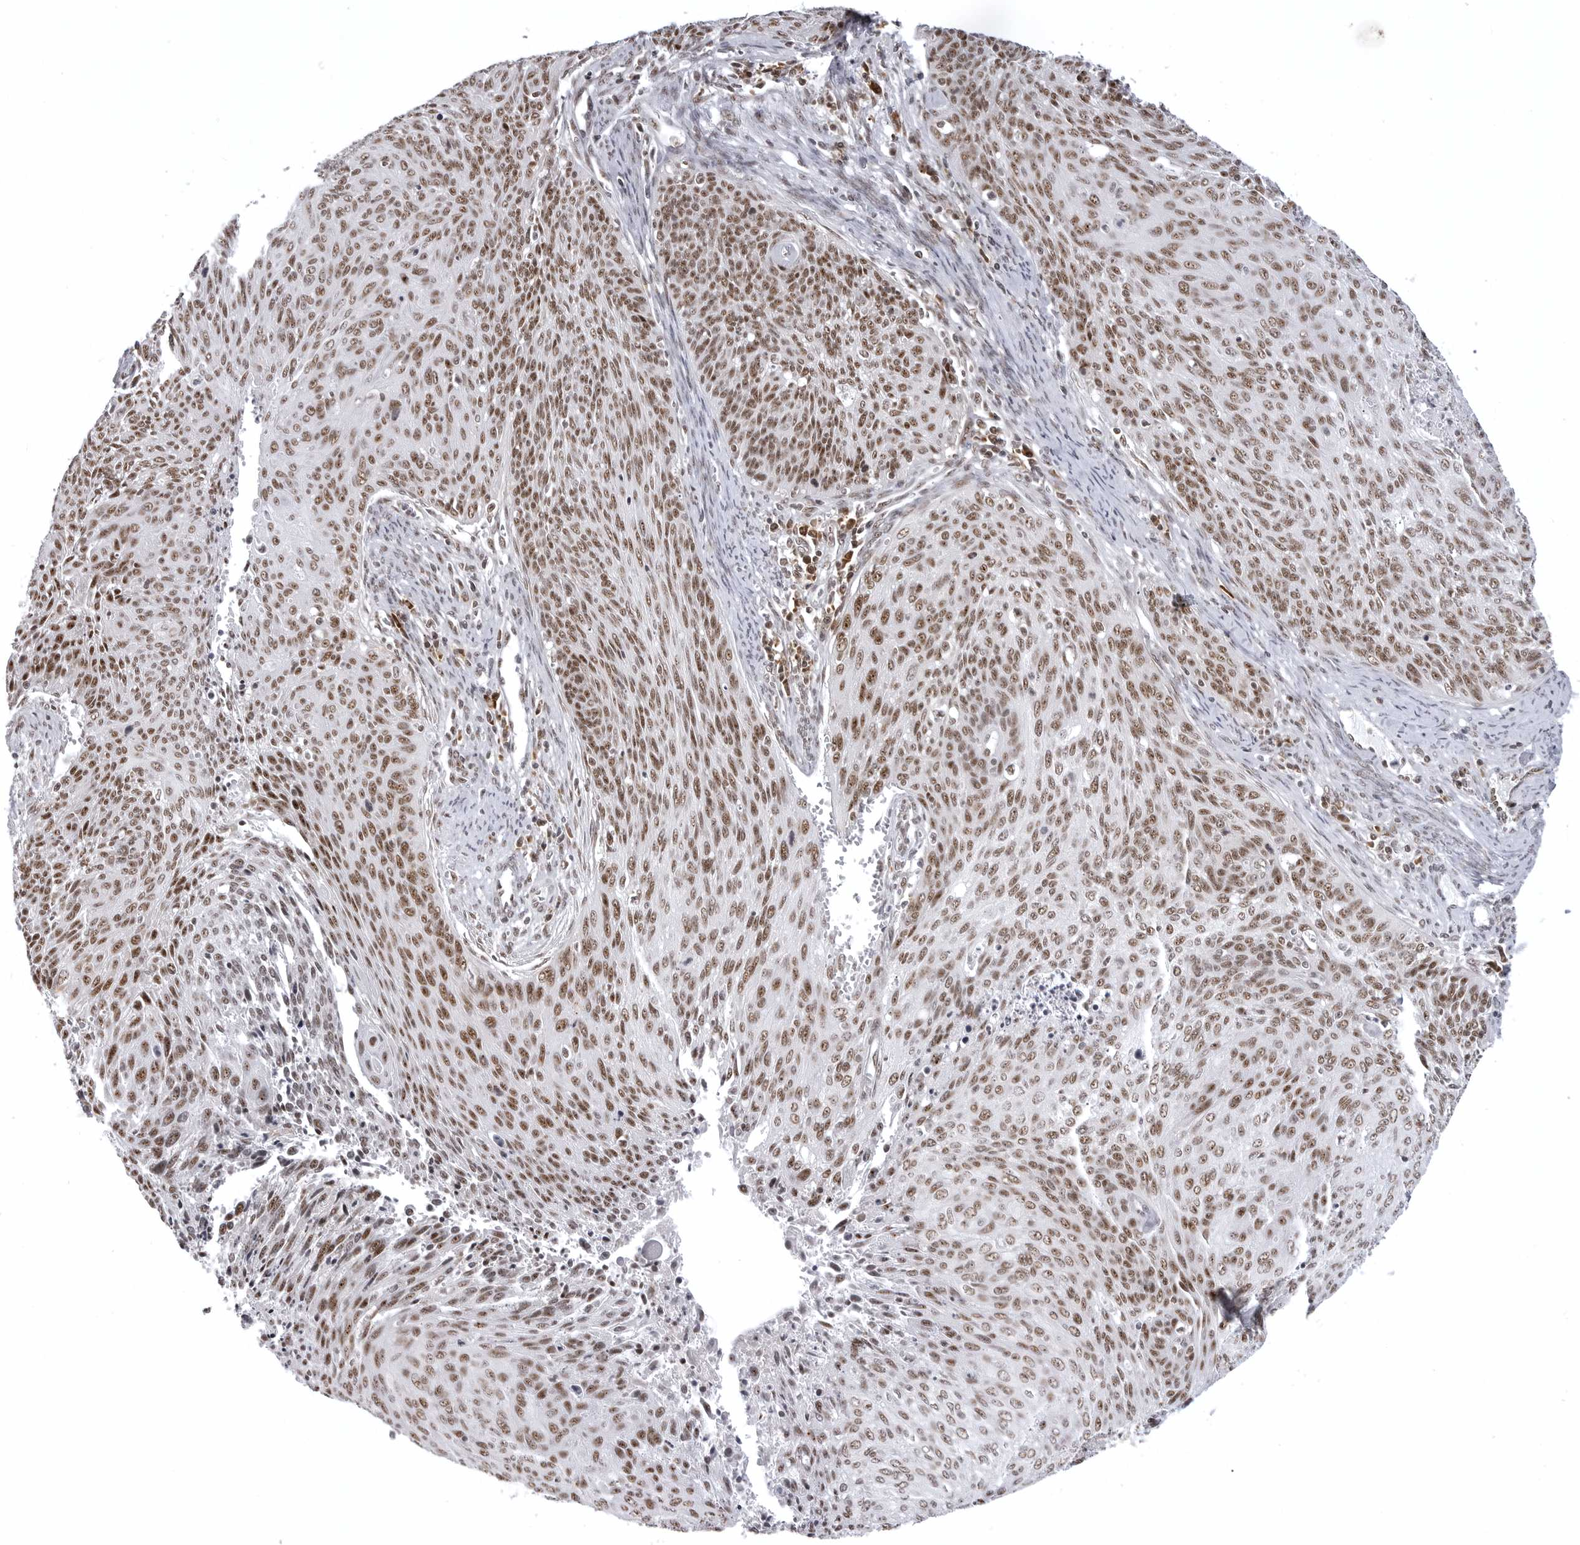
{"staining": {"intensity": "moderate", "quantity": ">75%", "location": "nuclear"}, "tissue": "cervical cancer", "cell_type": "Tumor cells", "image_type": "cancer", "snomed": [{"axis": "morphology", "description": "Squamous cell carcinoma, NOS"}, {"axis": "topography", "description": "Cervix"}], "caption": "DAB immunohistochemical staining of human cervical cancer shows moderate nuclear protein expression in approximately >75% of tumor cells.", "gene": "WRAP53", "patient": {"sex": "female", "age": 55}}